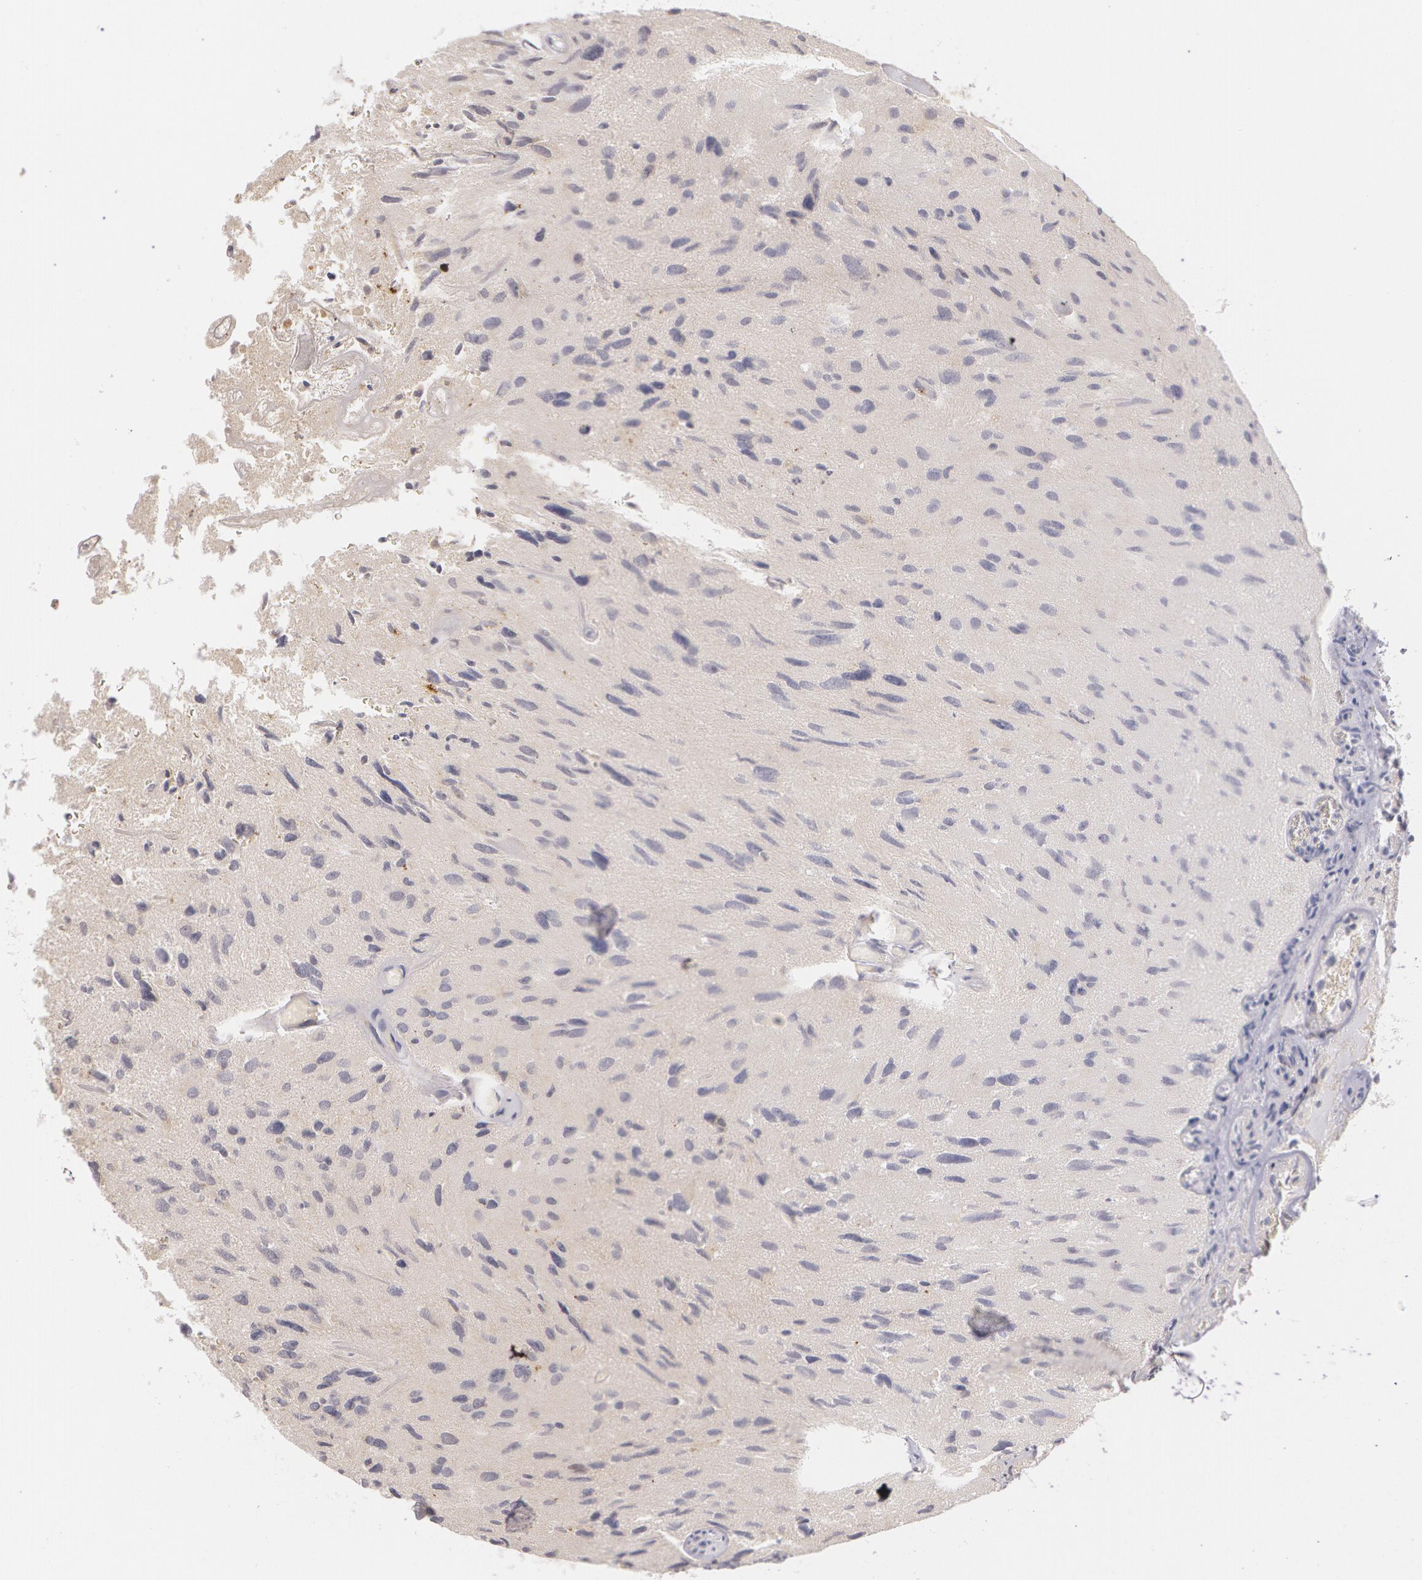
{"staining": {"intensity": "negative", "quantity": "none", "location": "none"}, "tissue": "glioma", "cell_type": "Tumor cells", "image_type": "cancer", "snomed": [{"axis": "morphology", "description": "Glioma, malignant, High grade"}, {"axis": "topography", "description": "Brain"}], "caption": "Human glioma stained for a protein using IHC reveals no expression in tumor cells.", "gene": "LBP", "patient": {"sex": "male", "age": 69}}